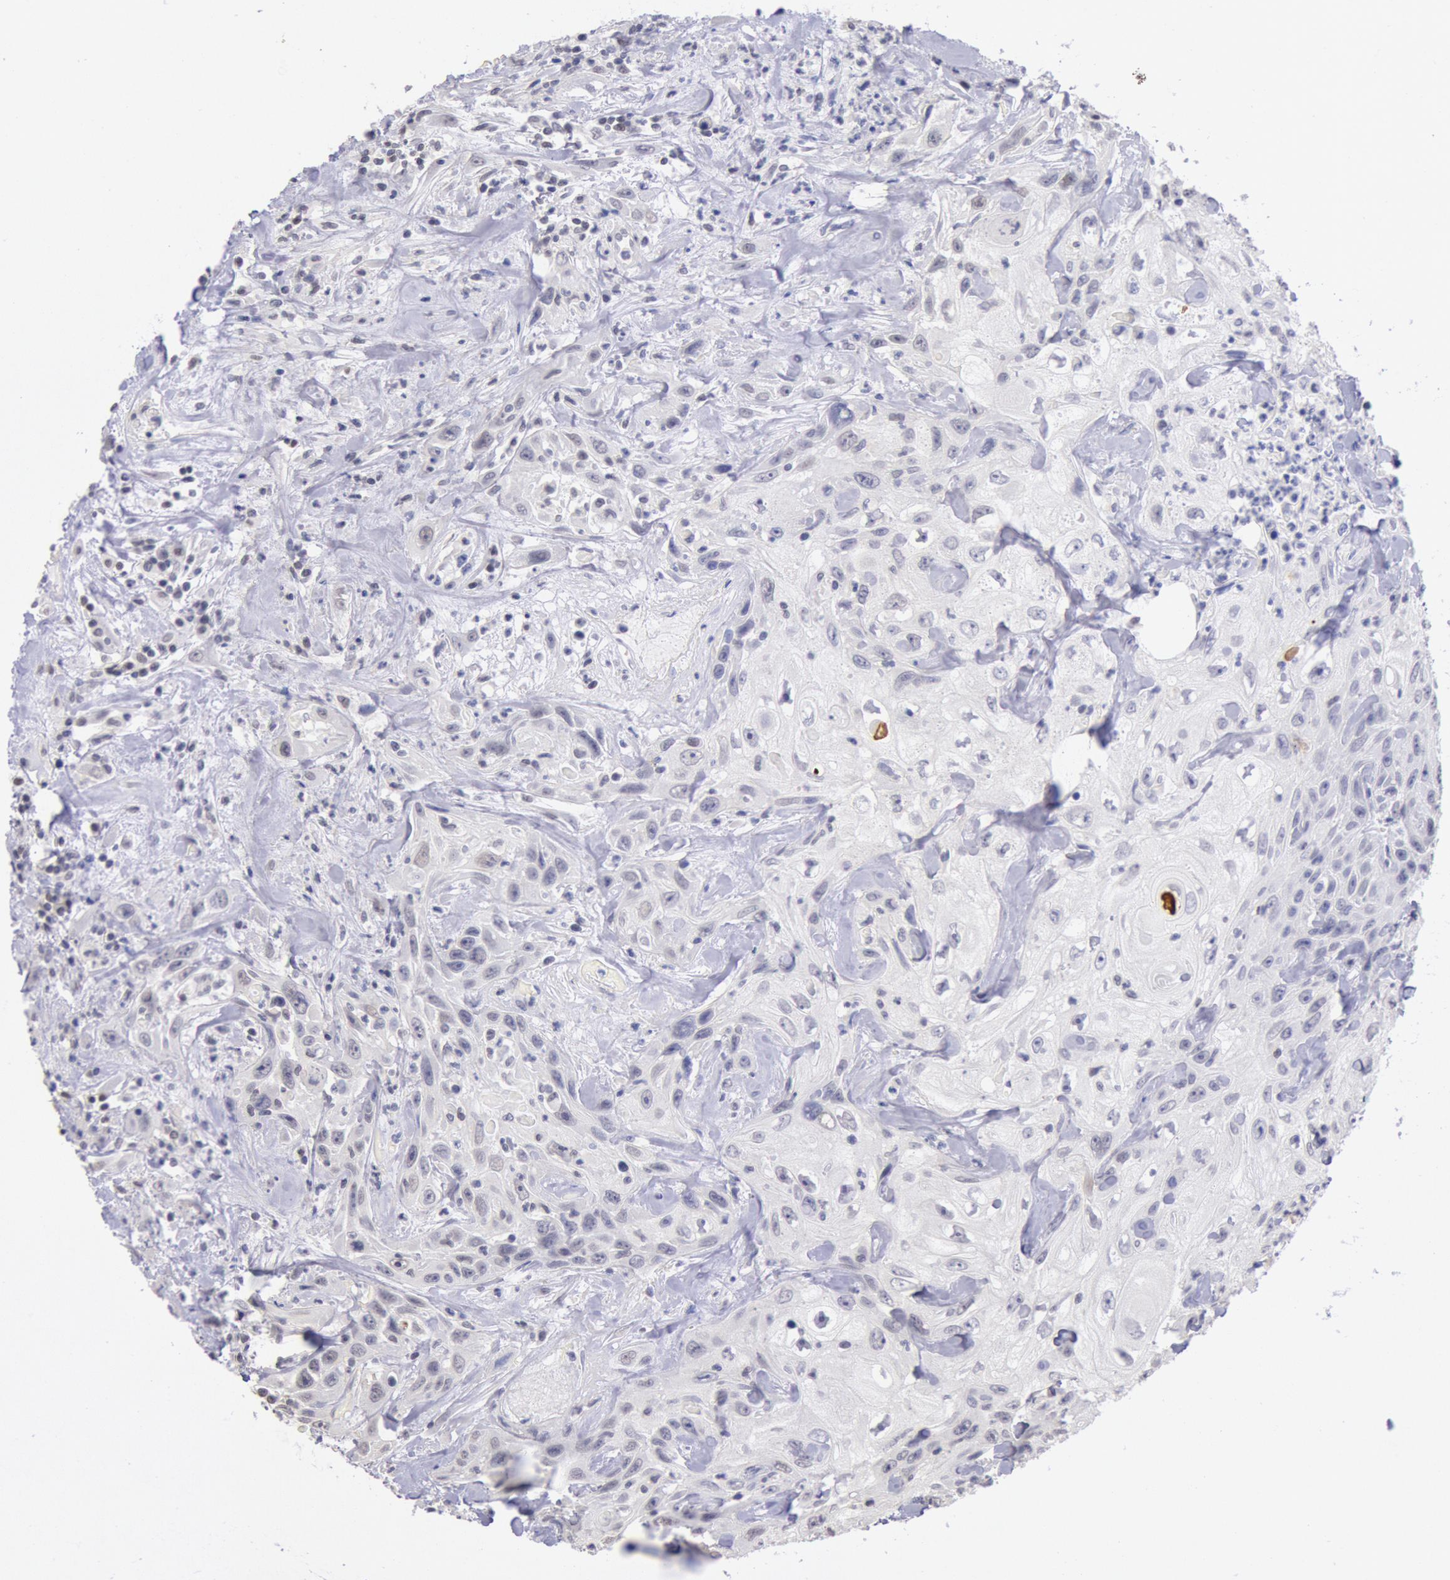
{"staining": {"intensity": "negative", "quantity": "none", "location": "none"}, "tissue": "urothelial cancer", "cell_type": "Tumor cells", "image_type": "cancer", "snomed": [{"axis": "morphology", "description": "Urothelial carcinoma, High grade"}, {"axis": "topography", "description": "Urinary bladder"}], "caption": "Immunohistochemical staining of human urothelial cancer demonstrates no significant expression in tumor cells. The staining was performed using DAB (3,3'-diaminobenzidine) to visualize the protein expression in brown, while the nuclei were stained in blue with hematoxylin (Magnification: 20x).", "gene": "MYH7", "patient": {"sex": "female", "age": 84}}